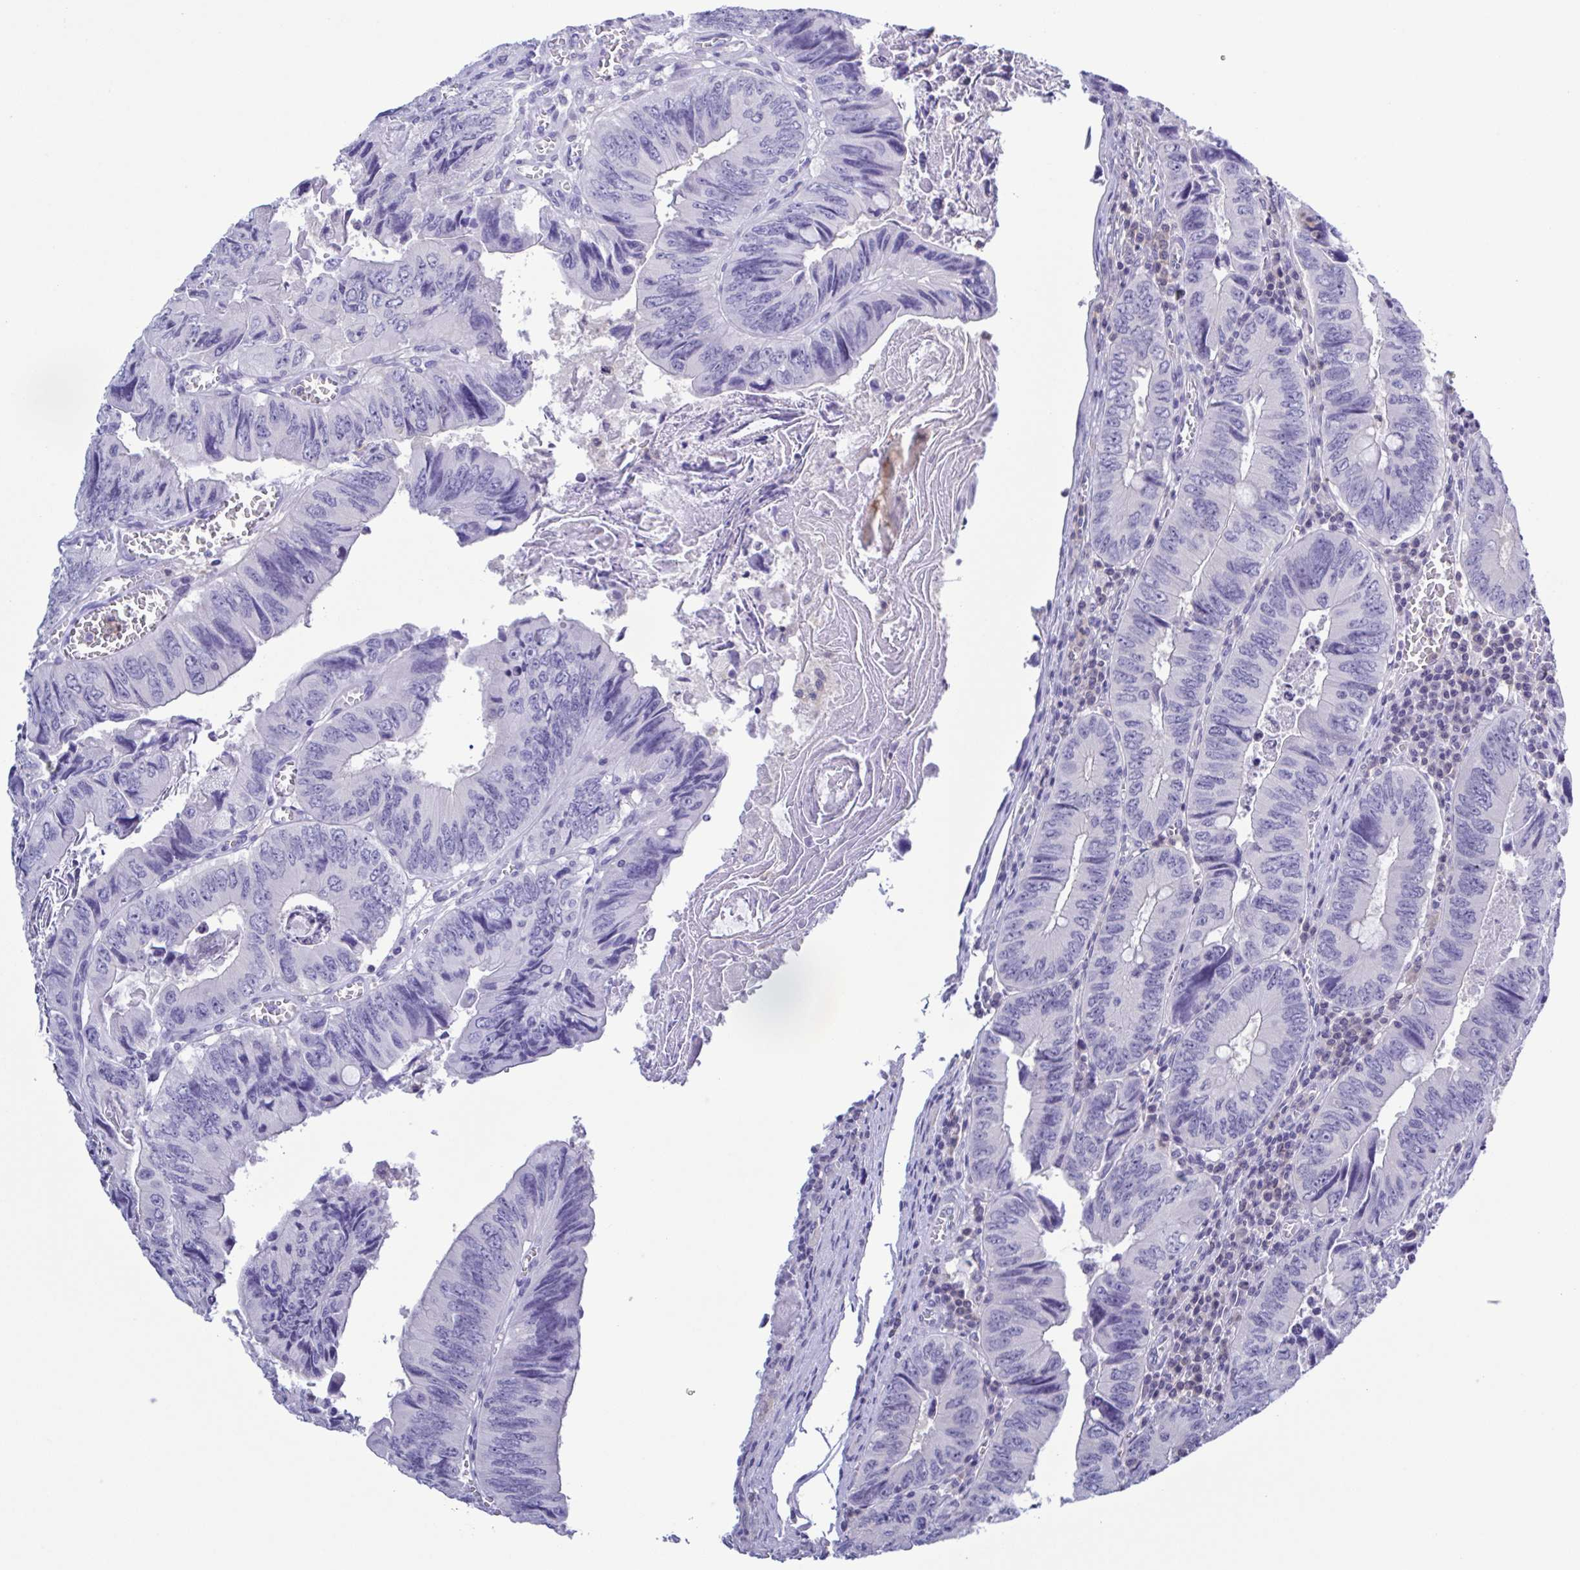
{"staining": {"intensity": "negative", "quantity": "none", "location": "none"}, "tissue": "colorectal cancer", "cell_type": "Tumor cells", "image_type": "cancer", "snomed": [{"axis": "morphology", "description": "Adenocarcinoma, NOS"}, {"axis": "topography", "description": "Colon"}], "caption": "Human adenocarcinoma (colorectal) stained for a protein using immunohistochemistry demonstrates no expression in tumor cells.", "gene": "LDHC", "patient": {"sex": "female", "age": 84}}